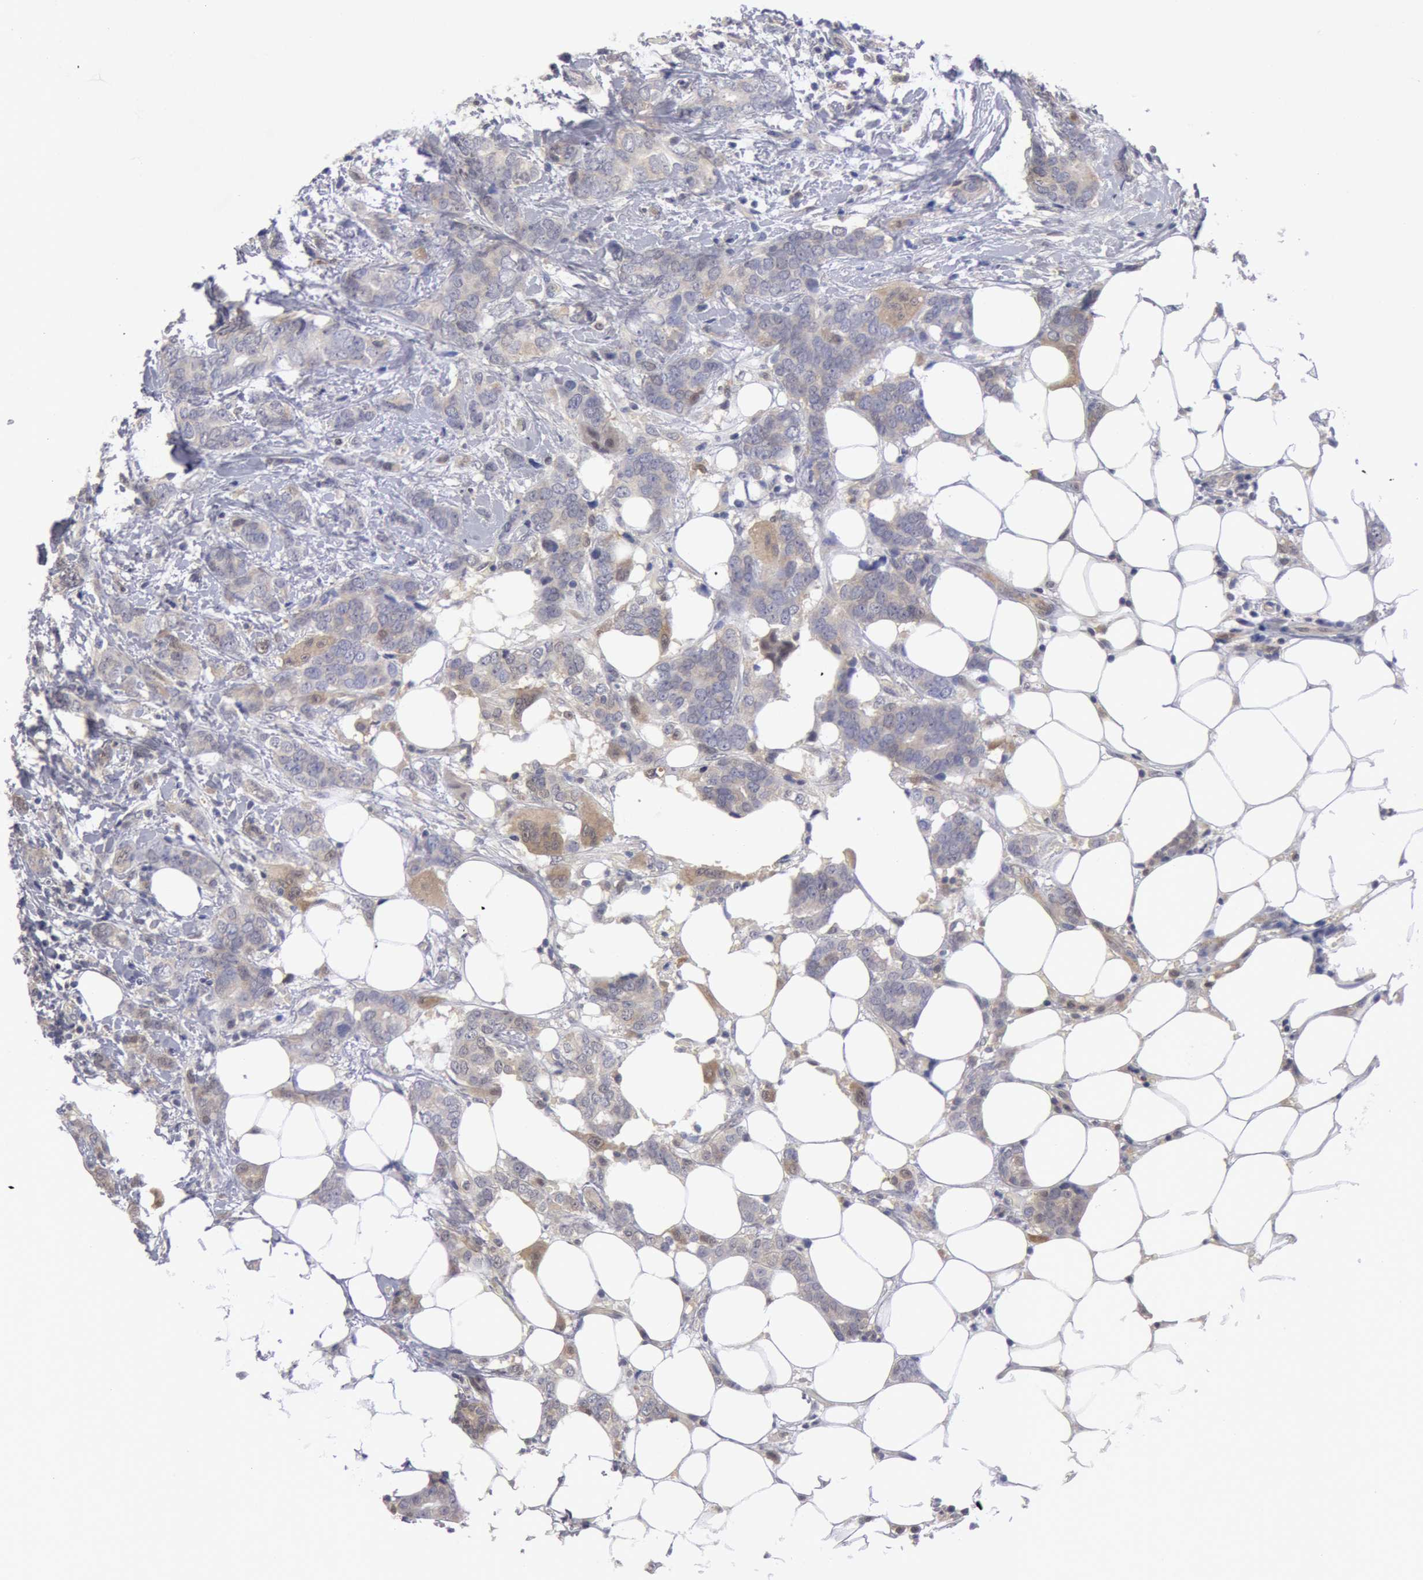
{"staining": {"intensity": "negative", "quantity": "none", "location": "none"}, "tissue": "breast cancer", "cell_type": "Tumor cells", "image_type": "cancer", "snomed": [{"axis": "morphology", "description": "Duct carcinoma"}, {"axis": "topography", "description": "Breast"}], "caption": "This is a micrograph of immunohistochemistry staining of breast cancer, which shows no staining in tumor cells.", "gene": "TXNRD1", "patient": {"sex": "female", "age": 53}}